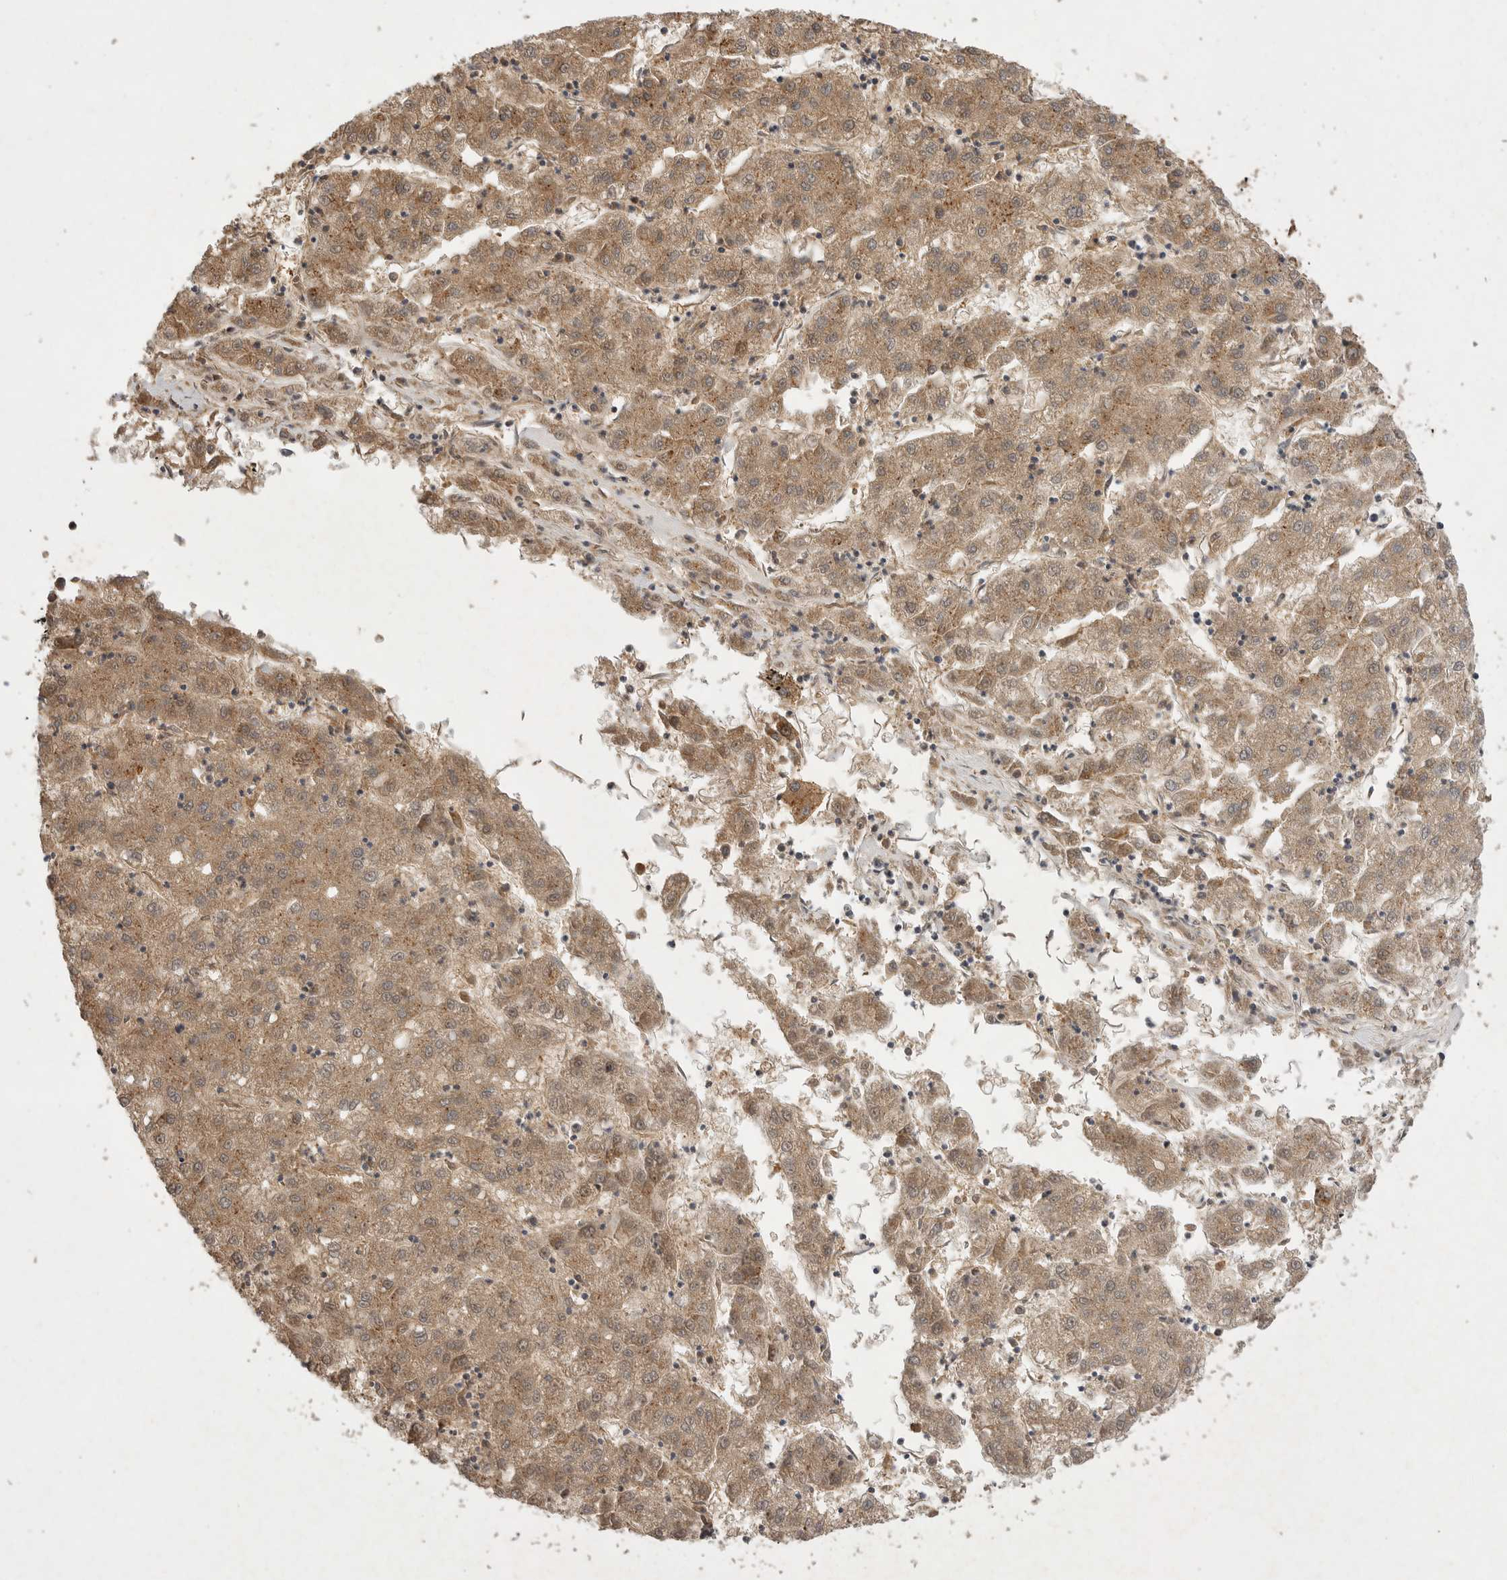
{"staining": {"intensity": "moderate", "quantity": ">75%", "location": "cytoplasmic/membranous"}, "tissue": "liver cancer", "cell_type": "Tumor cells", "image_type": "cancer", "snomed": [{"axis": "morphology", "description": "Carcinoma, Hepatocellular, NOS"}, {"axis": "topography", "description": "Liver"}], "caption": "Protein staining displays moderate cytoplasmic/membranous positivity in approximately >75% of tumor cells in hepatocellular carcinoma (liver).", "gene": "ZNF232", "patient": {"sex": "male", "age": 72}}